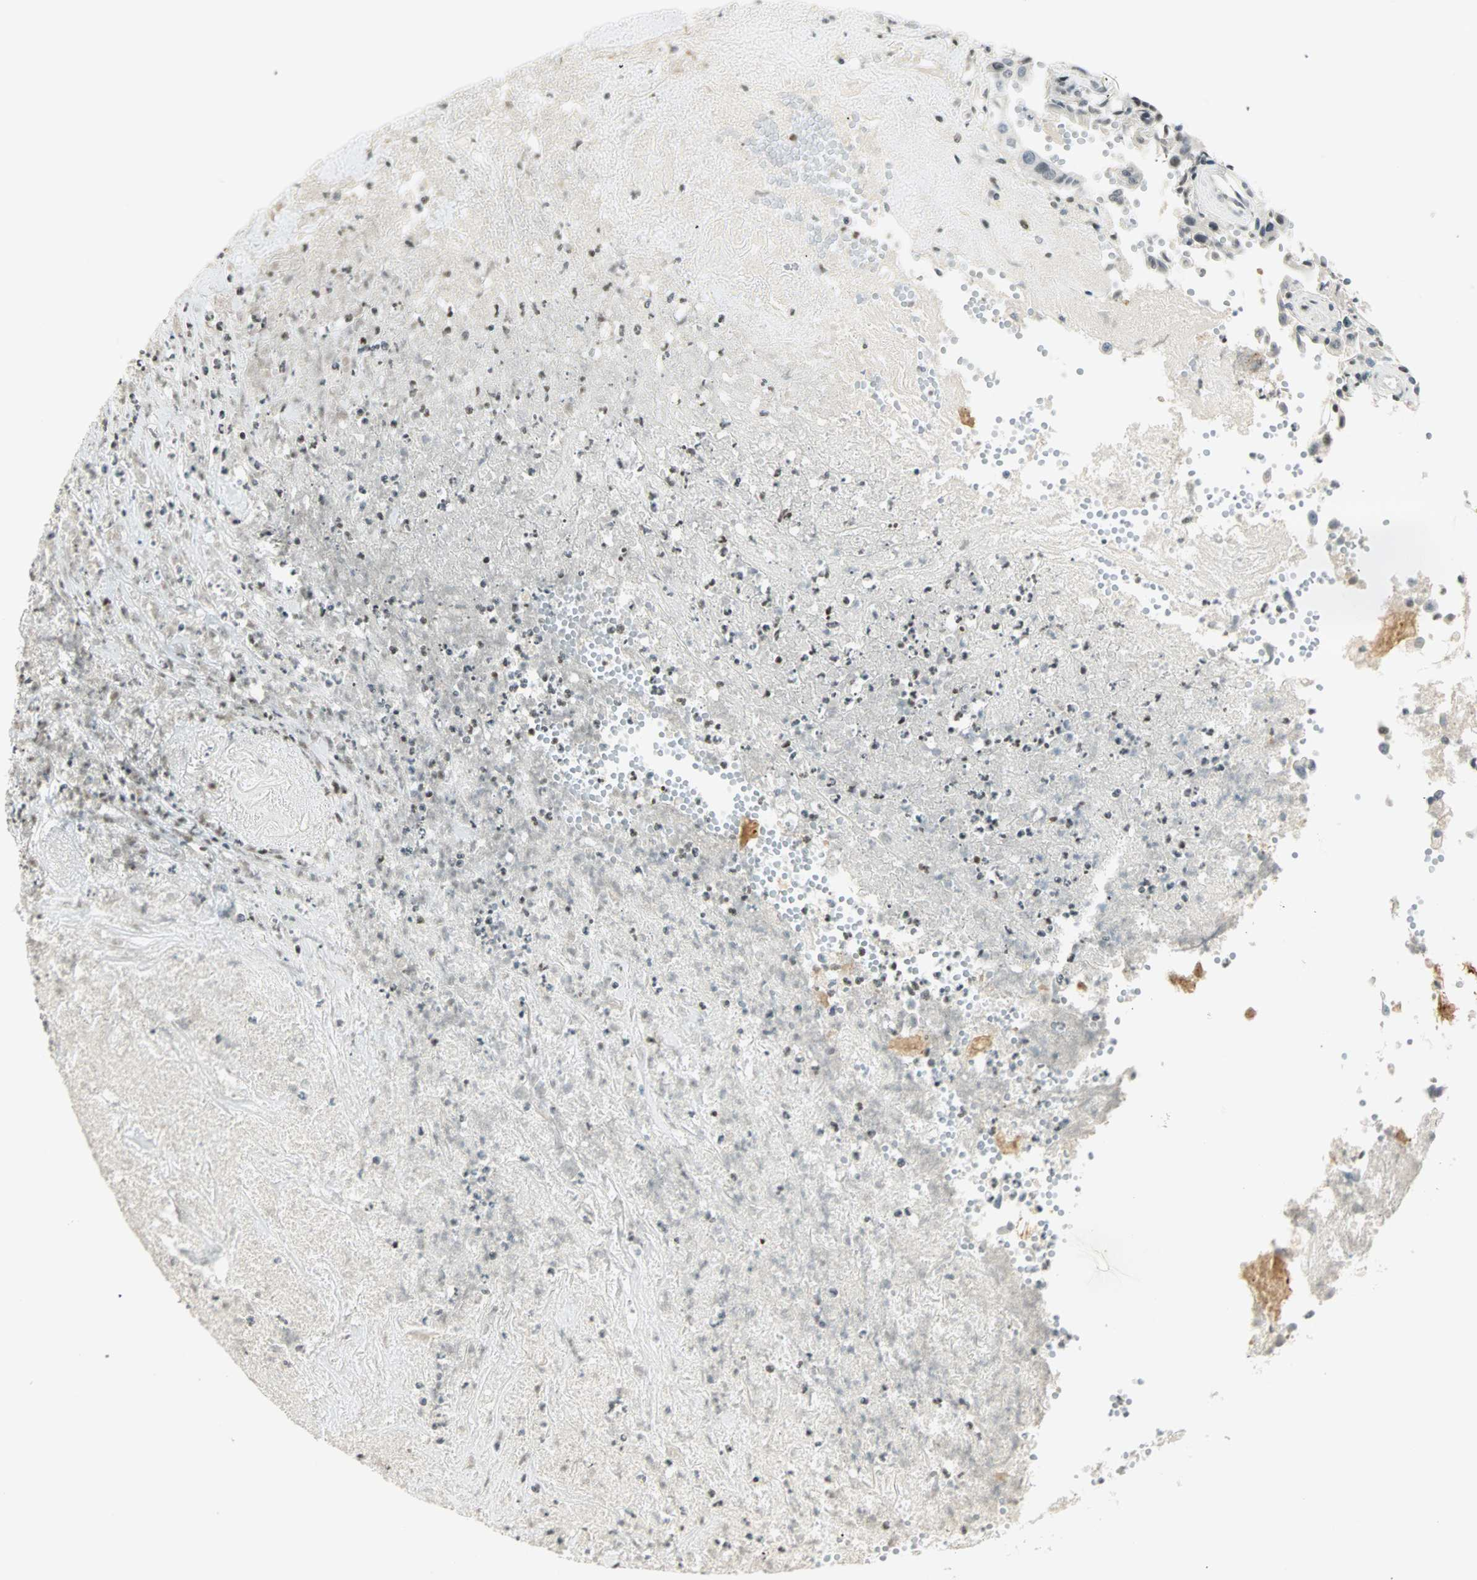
{"staining": {"intensity": "weak", "quantity": "<25%", "location": "nuclear"}, "tissue": "liver cancer", "cell_type": "Tumor cells", "image_type": "cancer", "snomed": [{"axis": "morphology", "description": "Cholangiocarcinoma"}, {"axis": "topography", "description": "Liver"}], "caption": "Cholangiocarcinoma (liver) was stained to show a protein in brown. There is no significant staining in tumor cells.", "gene": "SMAD3", "patient": {"sex": "female", "age": 61}}